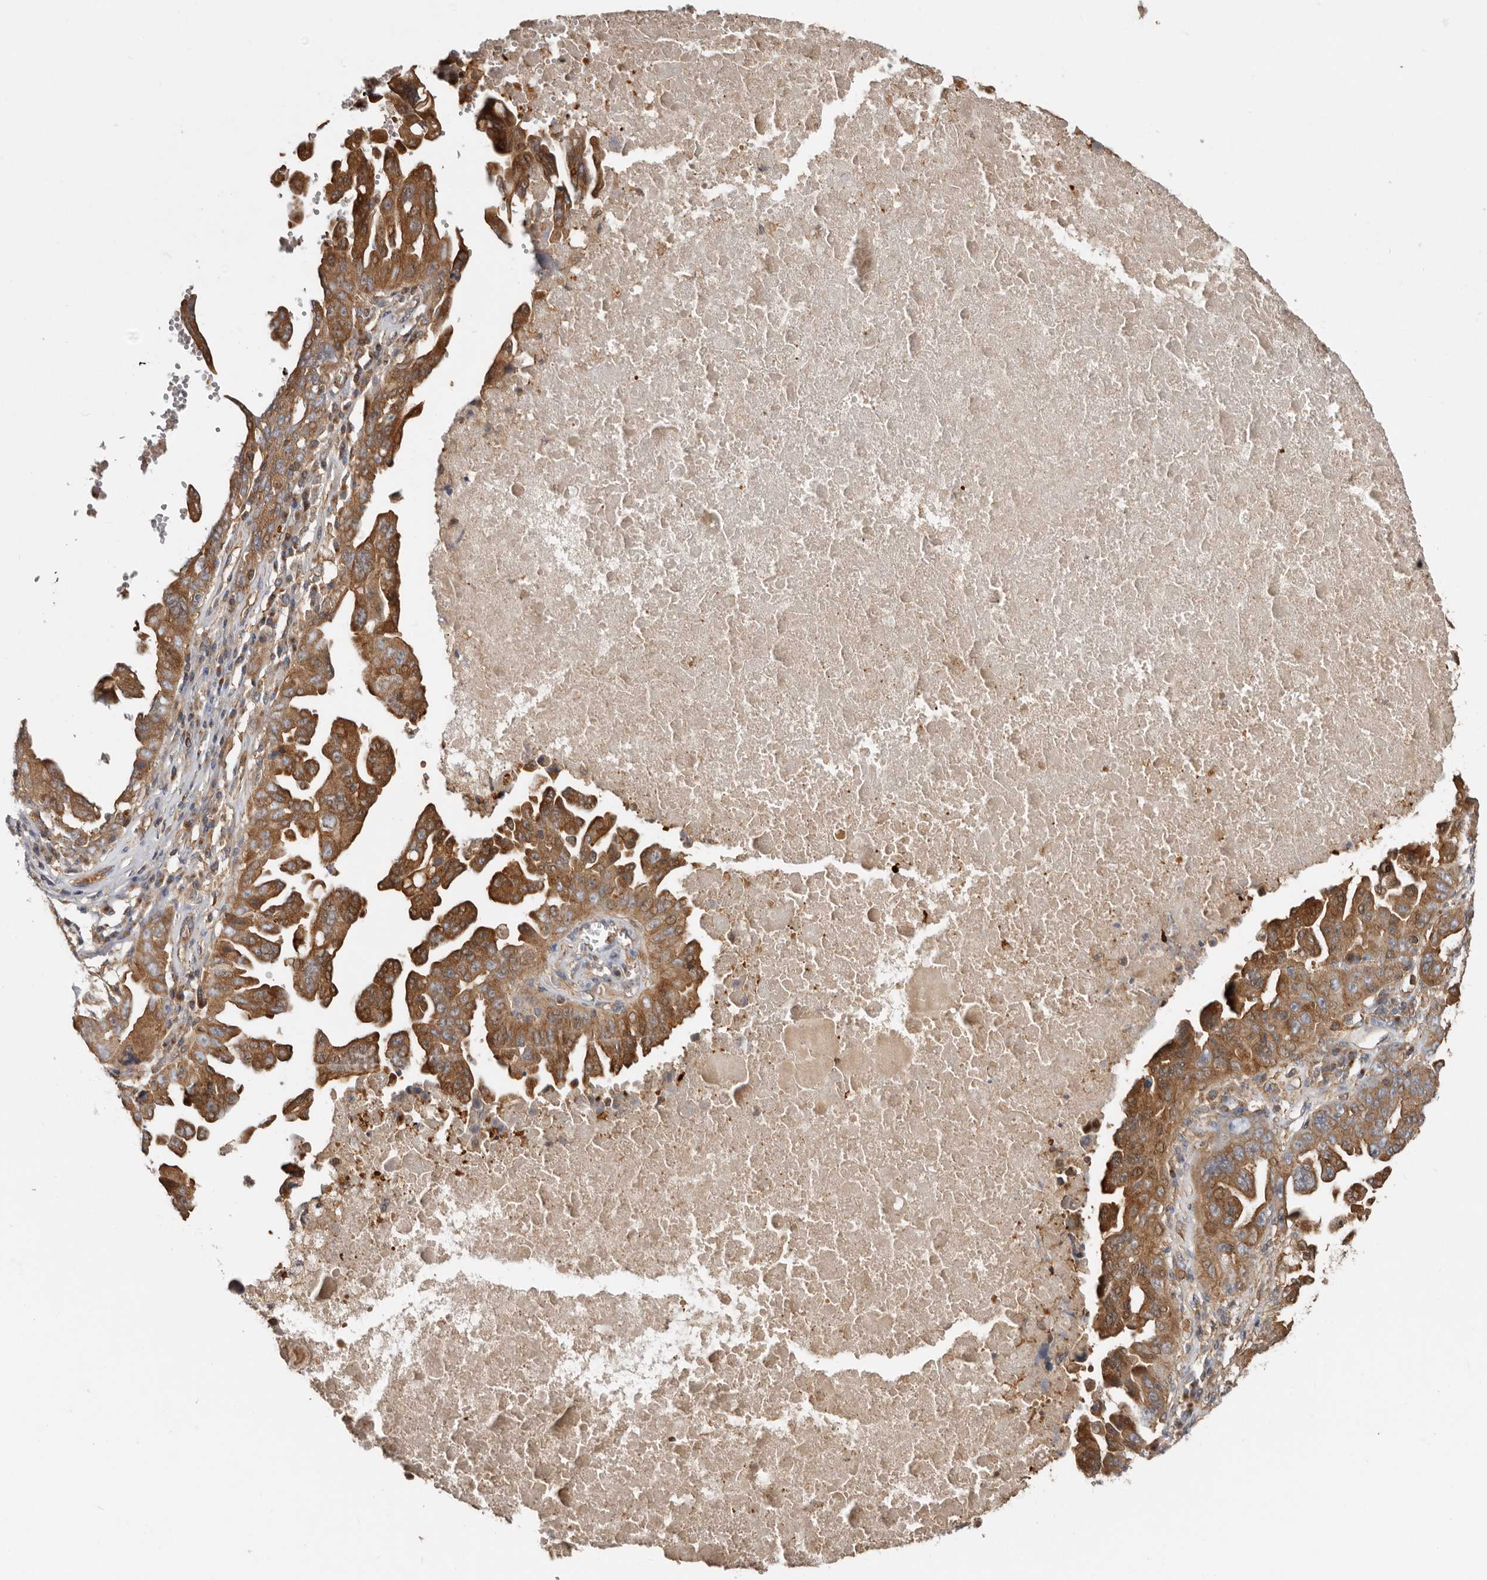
{"staining": {"intensity": "moderate", "quantity": ">75%", "location": "cytoplasmic/membranous"}, "tissue": "ovarian cancer", "cell_type": "Tumor cells", "image_type": "cancer", "snomed": [{"axis": "morphology", "description": "Carcinoma, endometroid"}, {"axis": "topography", "description": "Ovary"}], "caption": "Immunohistochemical staining of human endometroid carcinoma (ovarian) shows medium levels of moderate cytoplasmic/membranous protein positivity in about >75% of tumor cells.", "gene": "TMC7", "patient": {"sex": "female", "age": 62}}